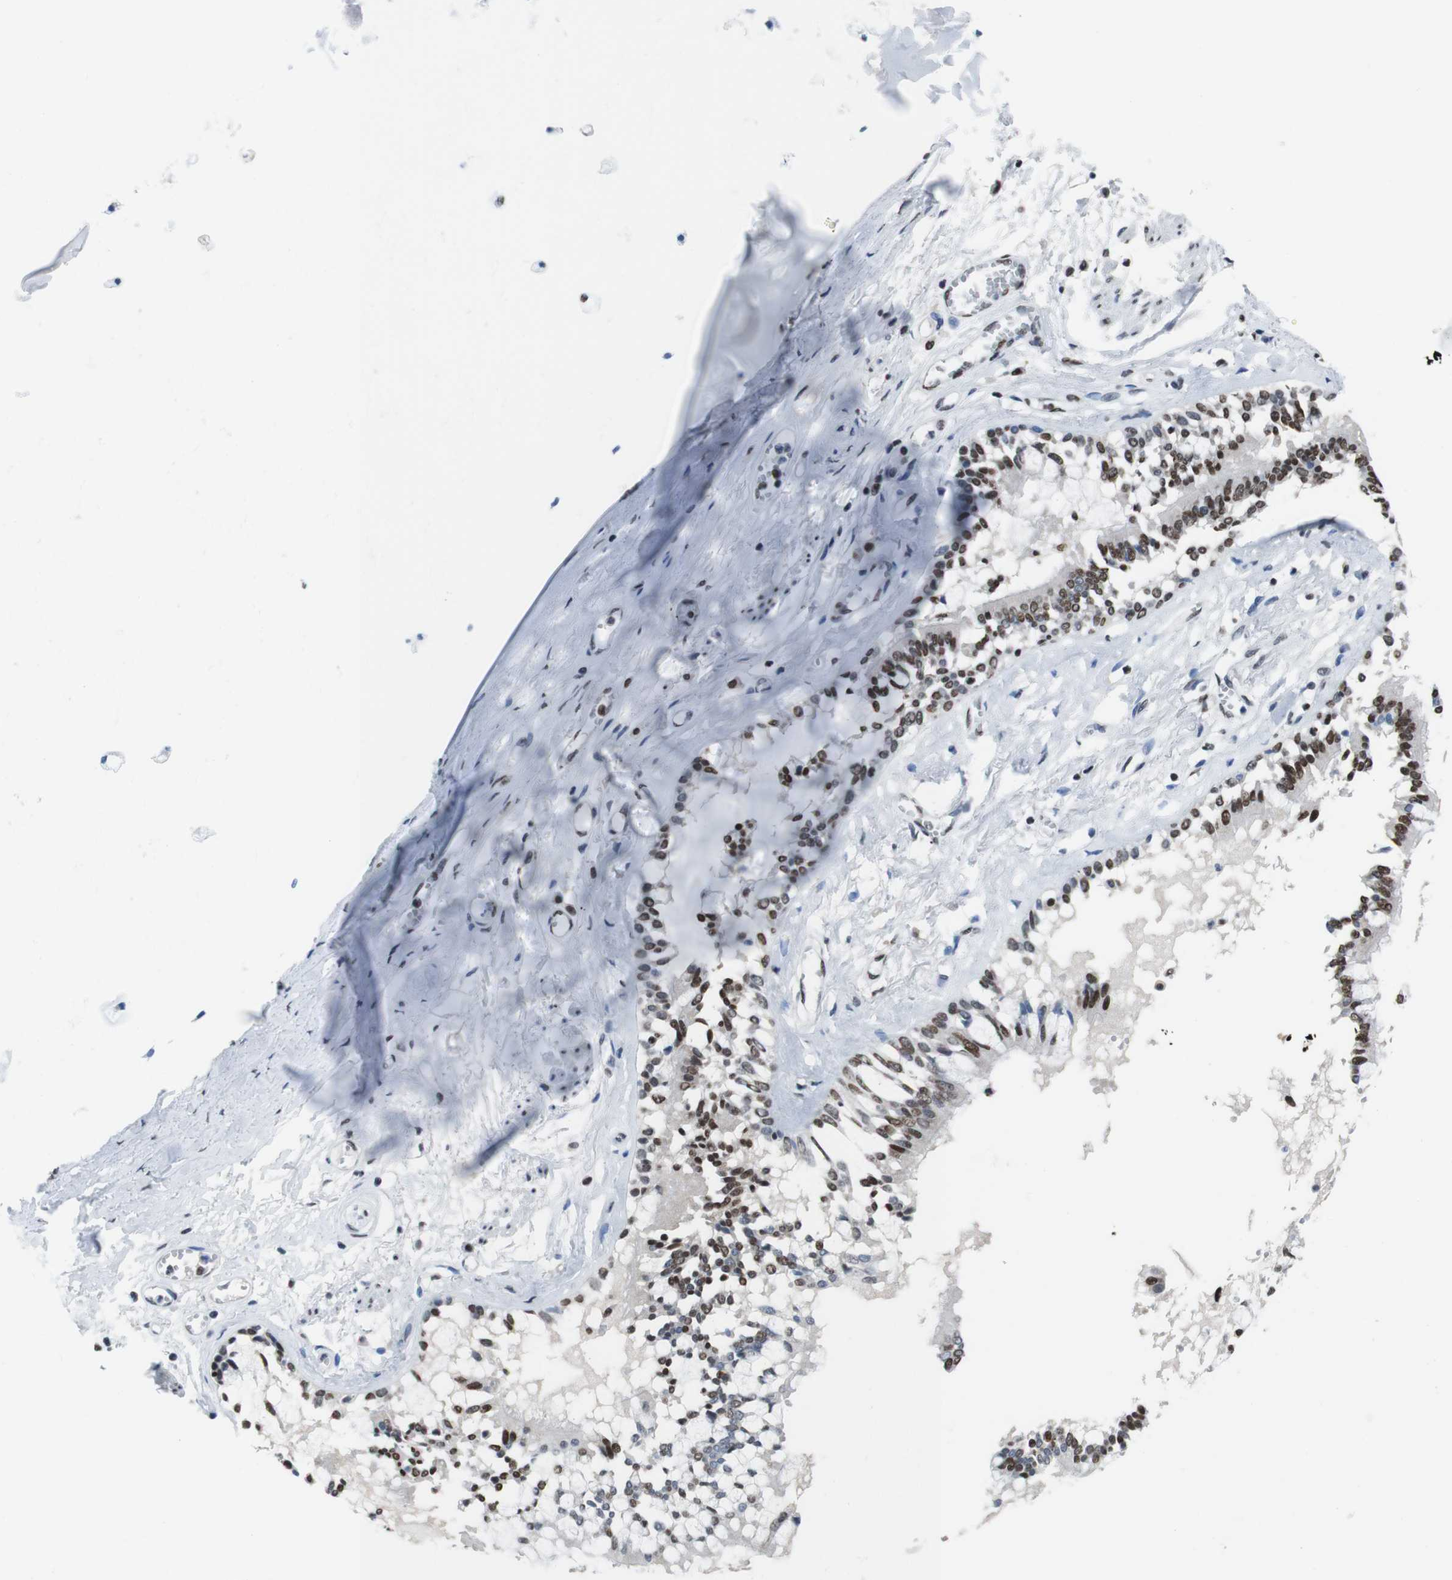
{"staining": {"intensity": "strong", "quantity": ">75%", "location": "nuclear"}, "tissue": "bronchus", "cell_type": "Respiratory epithelial cells", "image_type": "normal", "snomed": [{"axis": "morphology", "description": "Normal tissue, NOS"}, {"axis": "morphology", "description": "Inflammation, NOS"}, {"axis": "topography", "description": "Cartilage tissue"}, {"axis": "topography", "description": "Lung"}], "caption": "About >75% of respiratory epithelial cells in unremarkable human bronchus reveal strong nuclear protein expression as visualized by brown immunohistochemical staining.", "gene": "PIP4P2", "patient": {"sex": "male", "age": 71}}